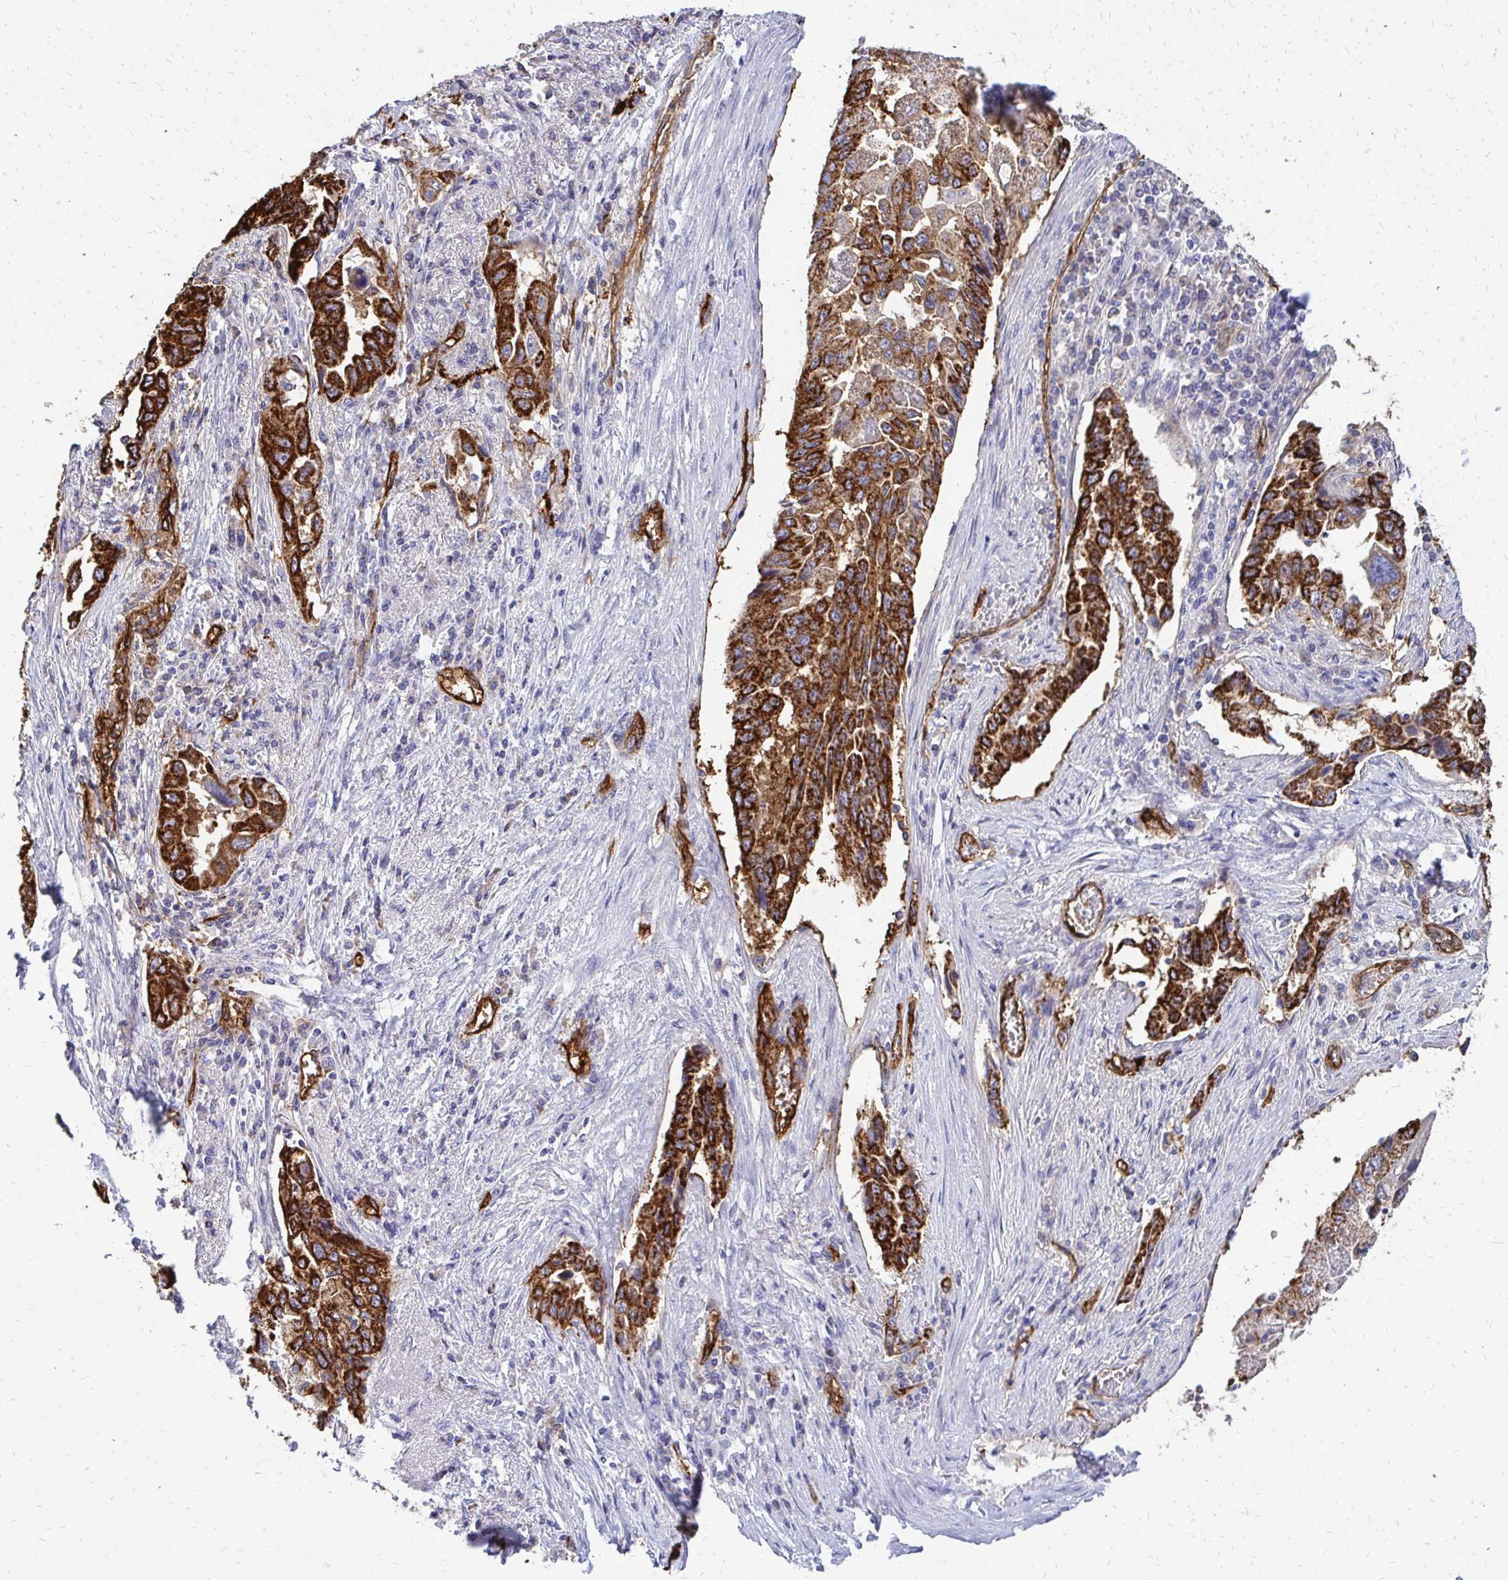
{"staining": {"intensity": "strong", "quantity": ">75%", "location": "cytoplasmic/membranous"}, "tissue": "lung cancer", "cell_type": "Tumor cells", "image_type": "cancer", "snomed": [{"axis": "morphology", "description": "Adenocarcinoma, NOS"}, {"axis": "topography", "description": "Lung"}], "caption": "Strong cytoplasmic/membranous positivity is identified in about >75% of tumor cells in lung cancer. The staining was performed using DAB, with brown indicating positive protein expression. Nuclei are stained blue with hematoxylin.", "gene": "MARCKSL1", "patient": {"sex": "female", "age": 51}}